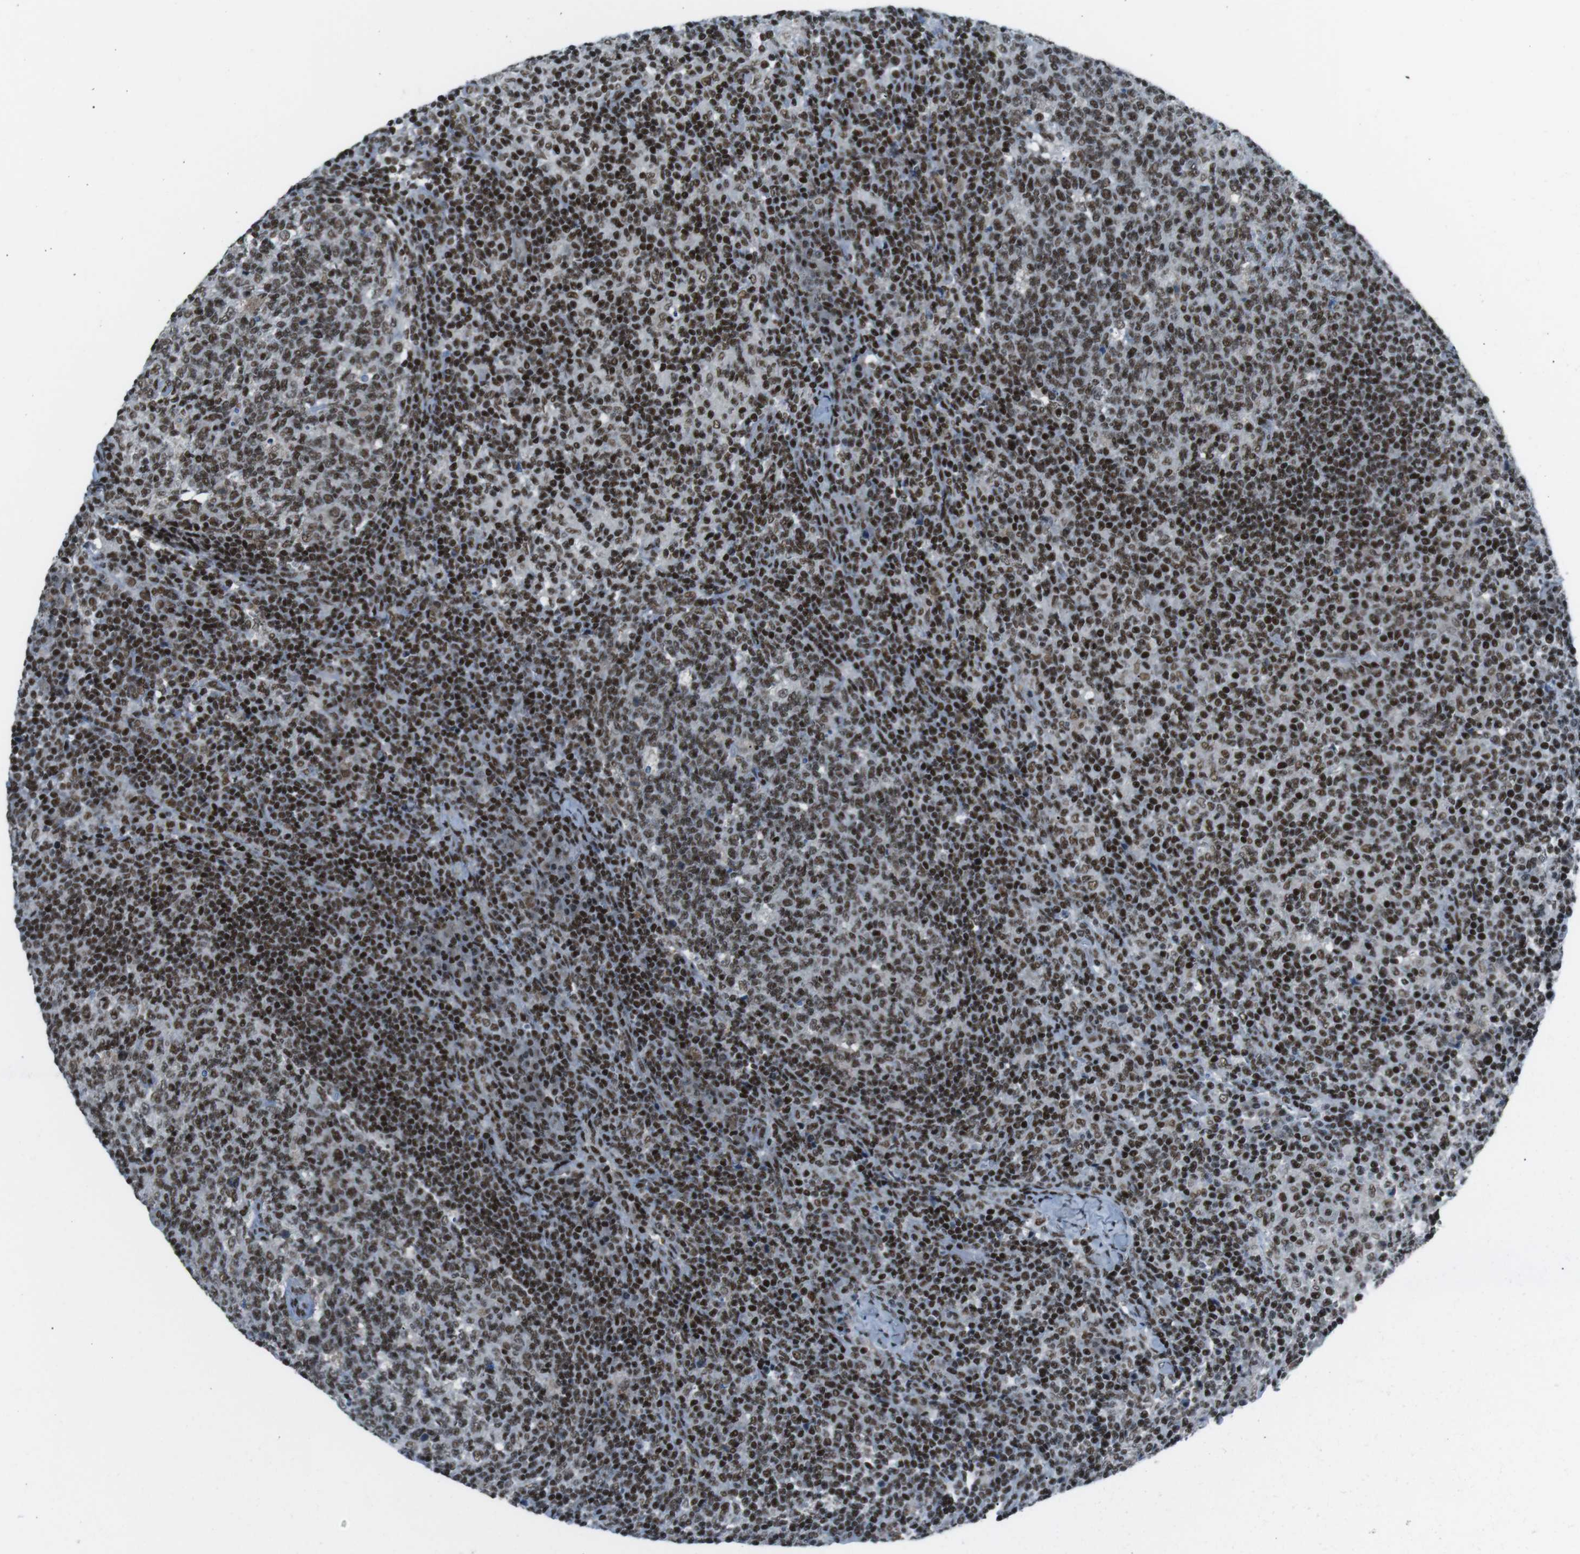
{"staining": {"intensity": "strong", "quantity": ">75%", "location": "nuclear"}, "tissue": "lymph node", "cell_type": "Germinal center cells", "image_type": "normal", "snomed": [{"axis": "morphology", "description": "Normal tissue, NOS"}, {"axis": "morphology", "description": "Inflammation, NOS"}, {"axis": "topography", "description": "Lymph node"}], "caption": "Immunohistochemical staining of unremarkable human lymph node displays strong nuclear protein expression in approximately >75% of germinal center cells.", "gene": "TAF1", "patient": {"sex": "male", "age": 55}}